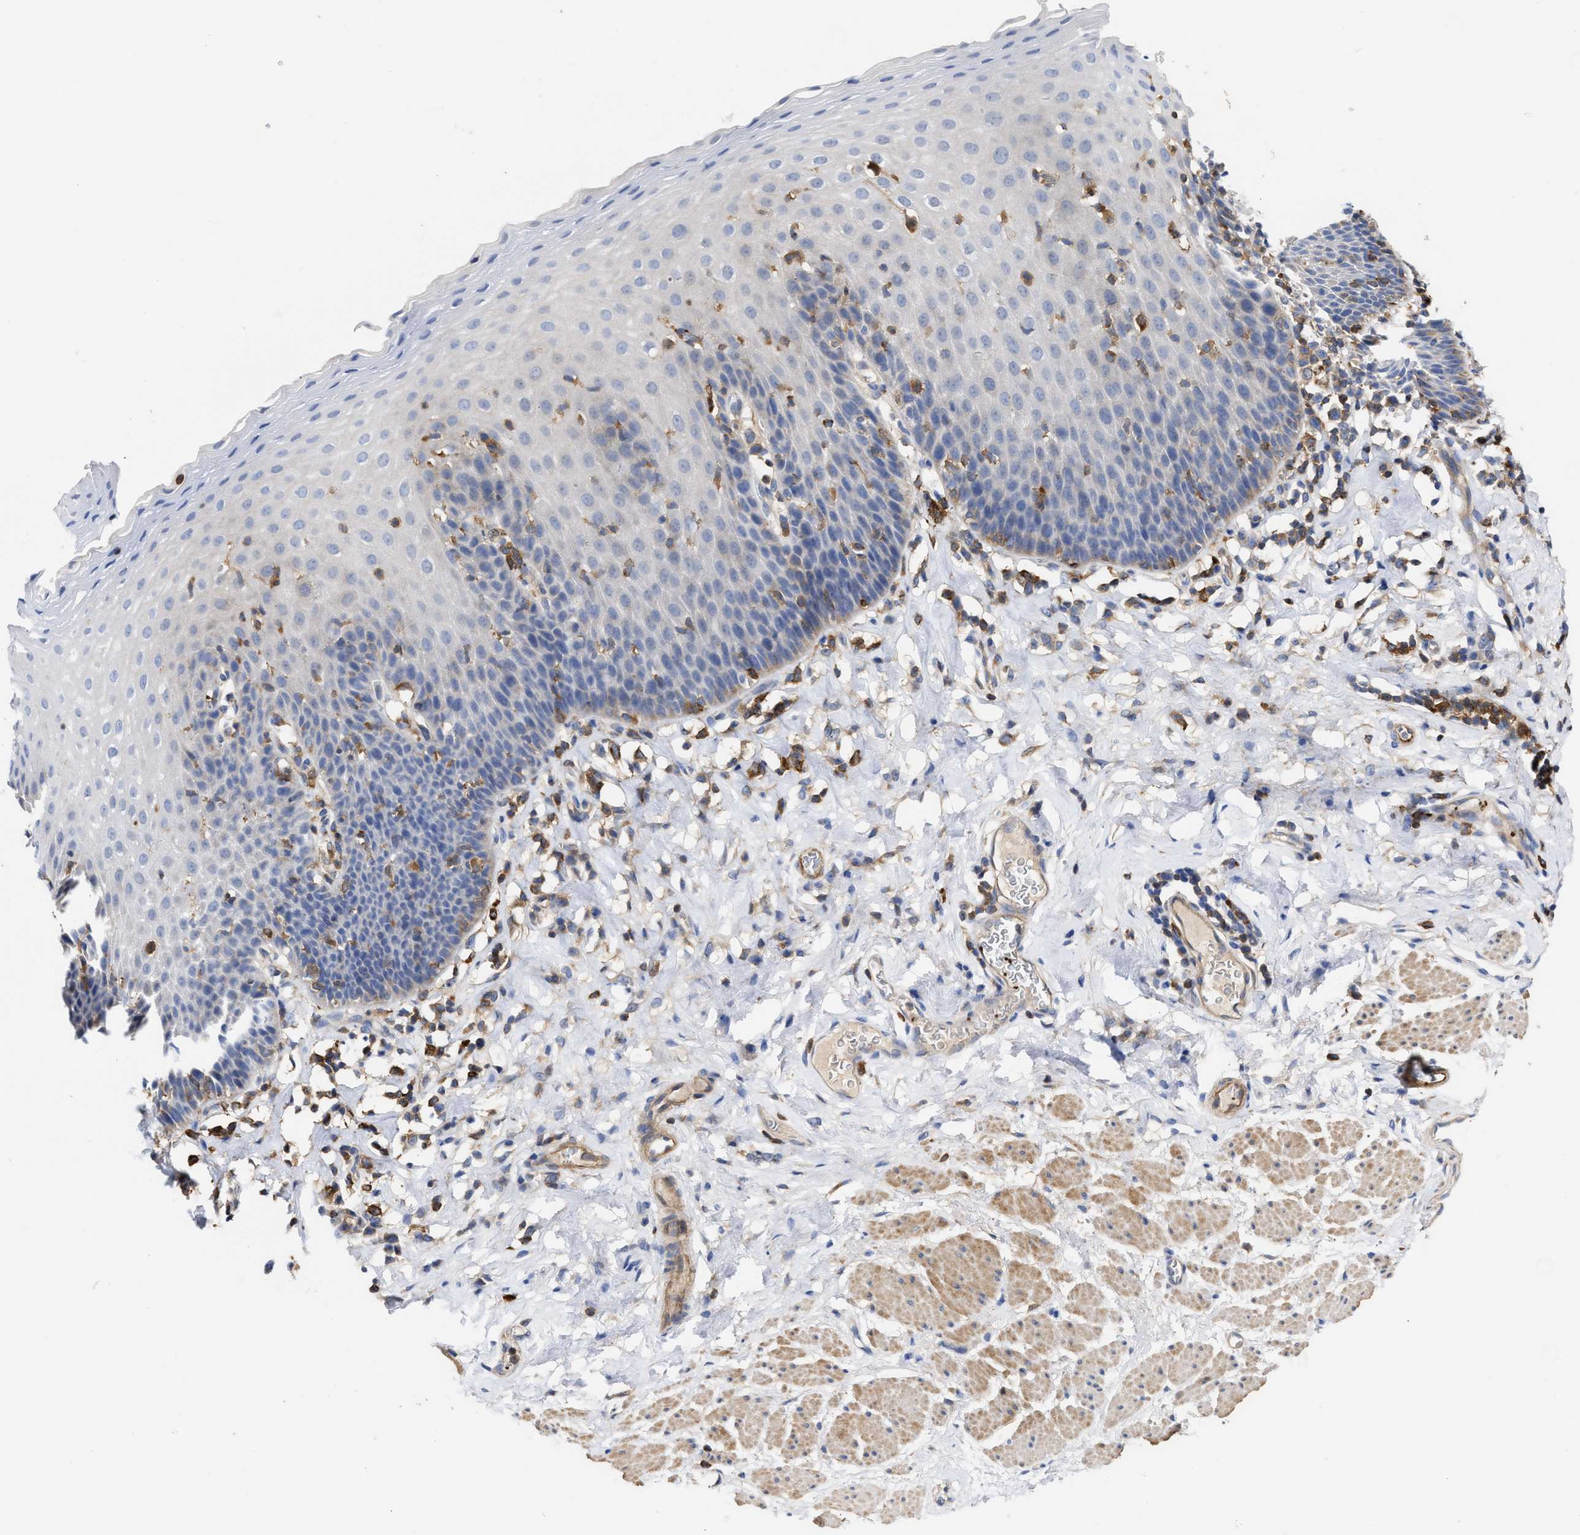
{"staining": {"intensity": "negative", "quantity": "none", "location": "none"}, "tissue": "esophagus", "cell_type": "Squamous epithelial cells", "image_type": "normal", "snomed": [{"axis": "morphology", "description": "Normal tissue, NOS"}, {"axis": "topography", "description": "Esophagus"}], "caption": "Micrograph shows no significant protein staining in squamous epithelial cells of normal esophagus.", "gene": "HS3ST5", "patient": {"sex": "female", "age": 61}}